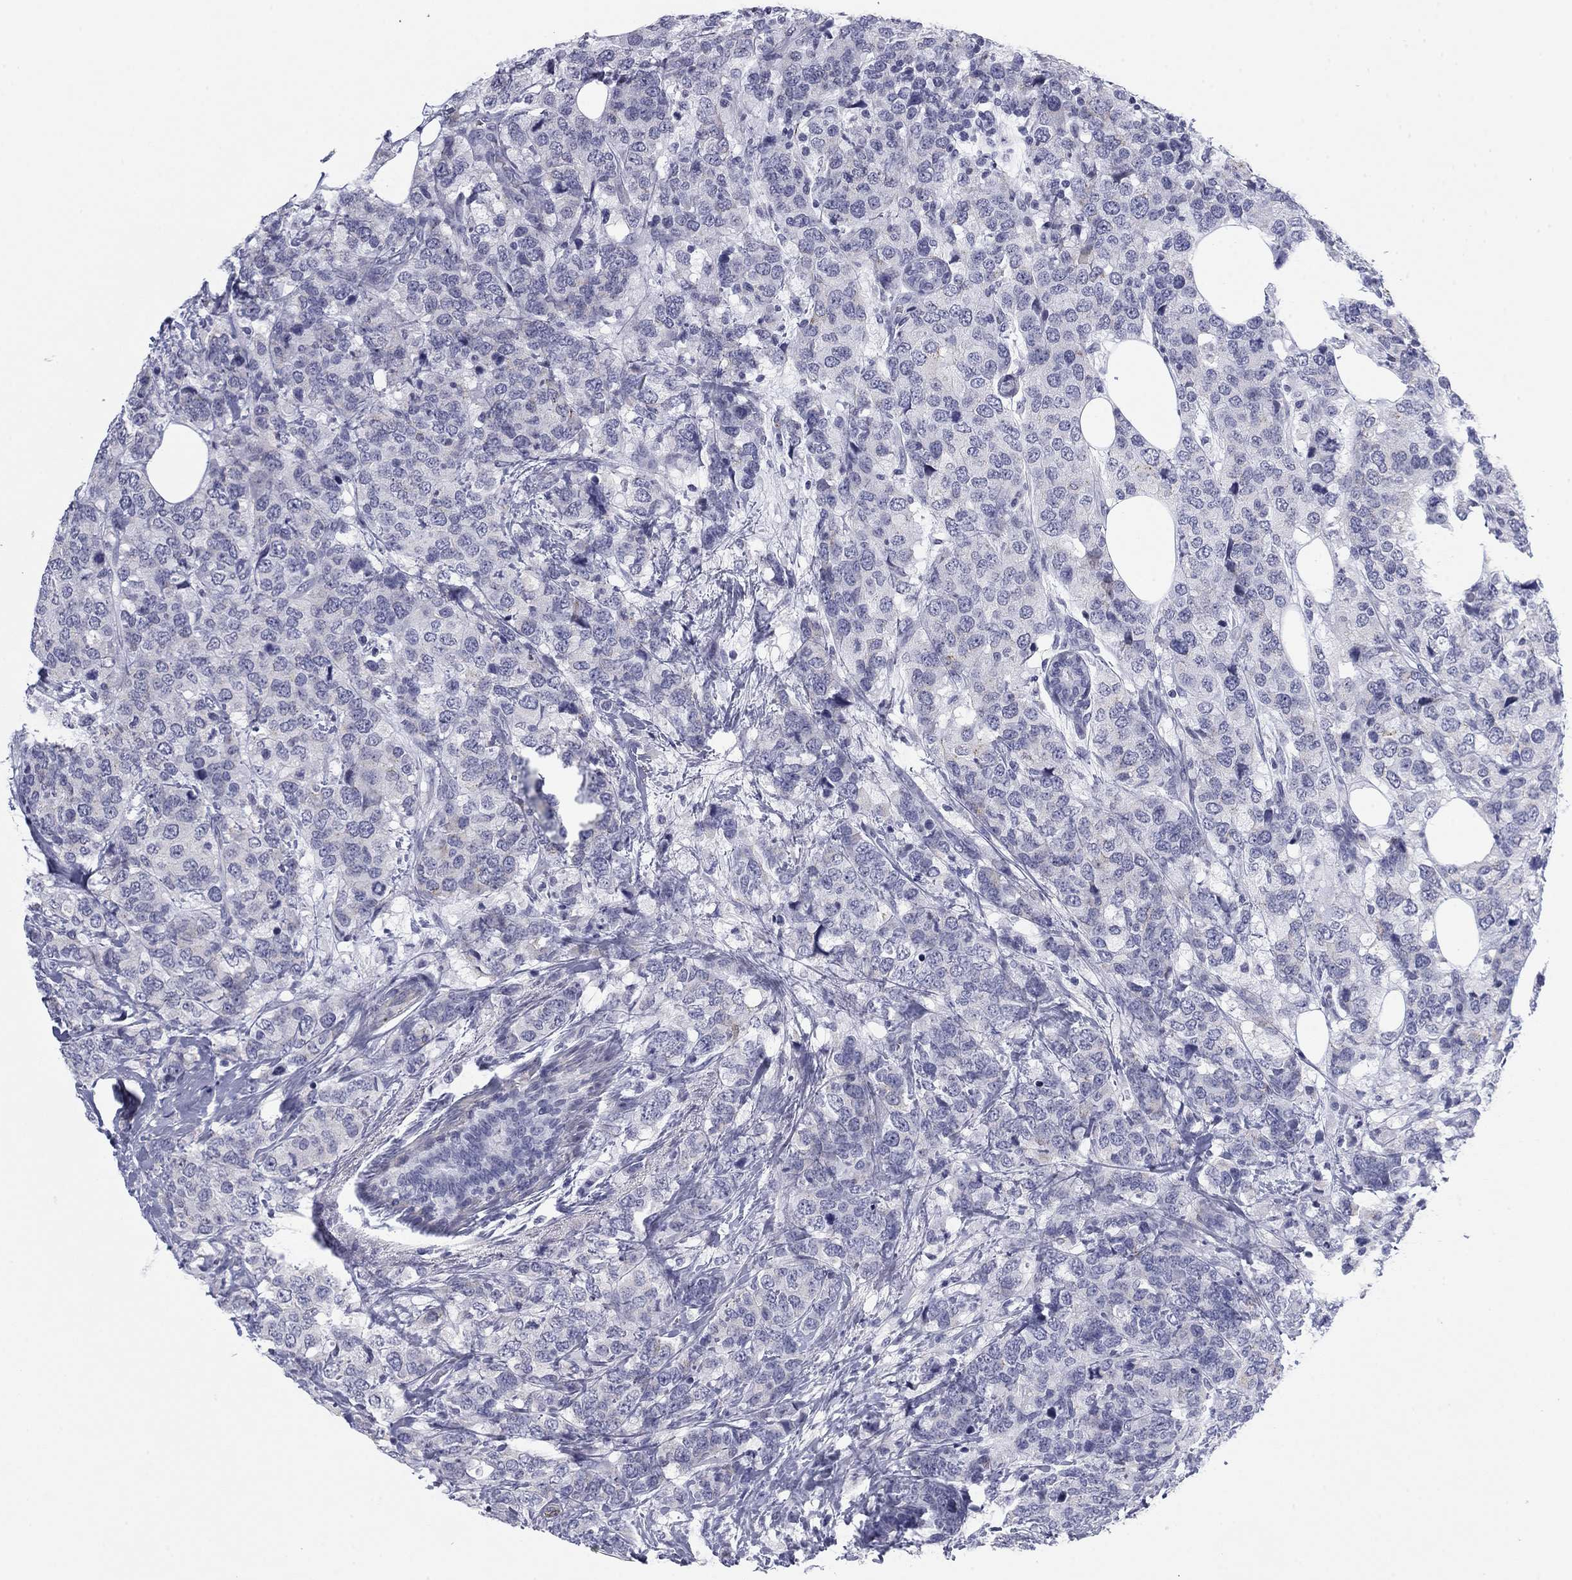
{"staining": {"intensity": "negative", "quantity": "none", "location": "none"}, "tissue": "breast cancer", "cell_type": "Tumor cells", "image_type": "cancer", "snomed": [{"axis": "morphology", "description": "Lobular carcinoma"}, {"axis": "topography", "description": "Breast"}], "caption": "Tumor cells are negative for protein expression in human breast cancer.", "gene": "PRPH", "patient": {"sex": "female", "age": 59}}